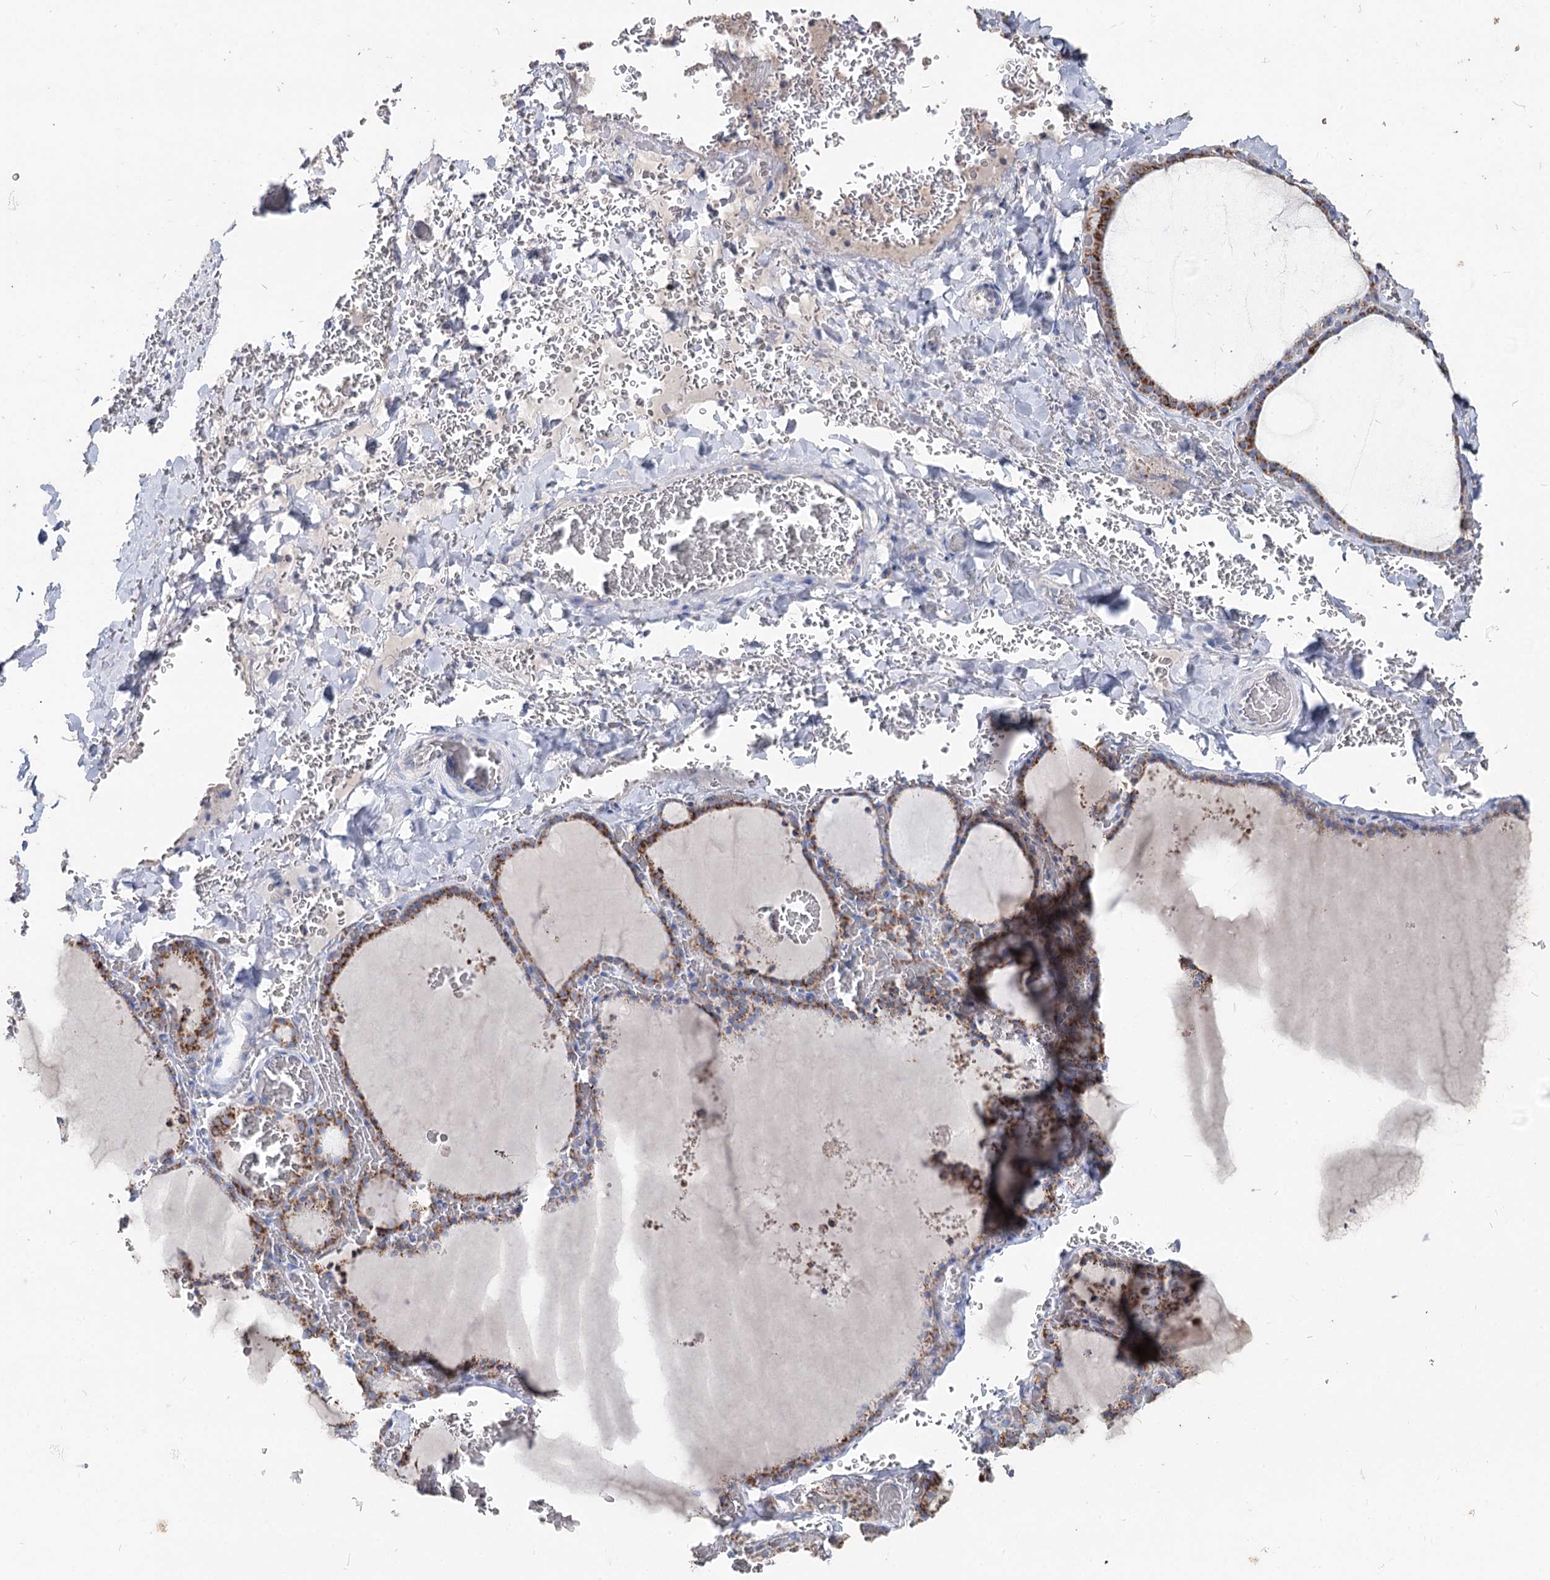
{"staining": {"intensity": "moderate", "quantity": ">75%", "location": "cytoplasmic/membranous"}, "tissue": "thyroid gland", "cell_type": "Glandular cells", "image_type": "normal", "snomed": [{"axis": "morphology", "description": "Normal tissue, NOS"}, {"axis": "topography", "description": "Thyroid gland"}], "caption": "A photomicrograph of human thyroid gland stained for a protein demonstrates moderate cytoplasmic/membranous brown staining in glandular cells. The staining was performed using DAB to visualize the protein expression in brown, while the nuclei were stained in blue with hematoxylin (Magnification: 20x).", "gene": "MCCC2", "patient": {"sex": "female", "age": 39}}